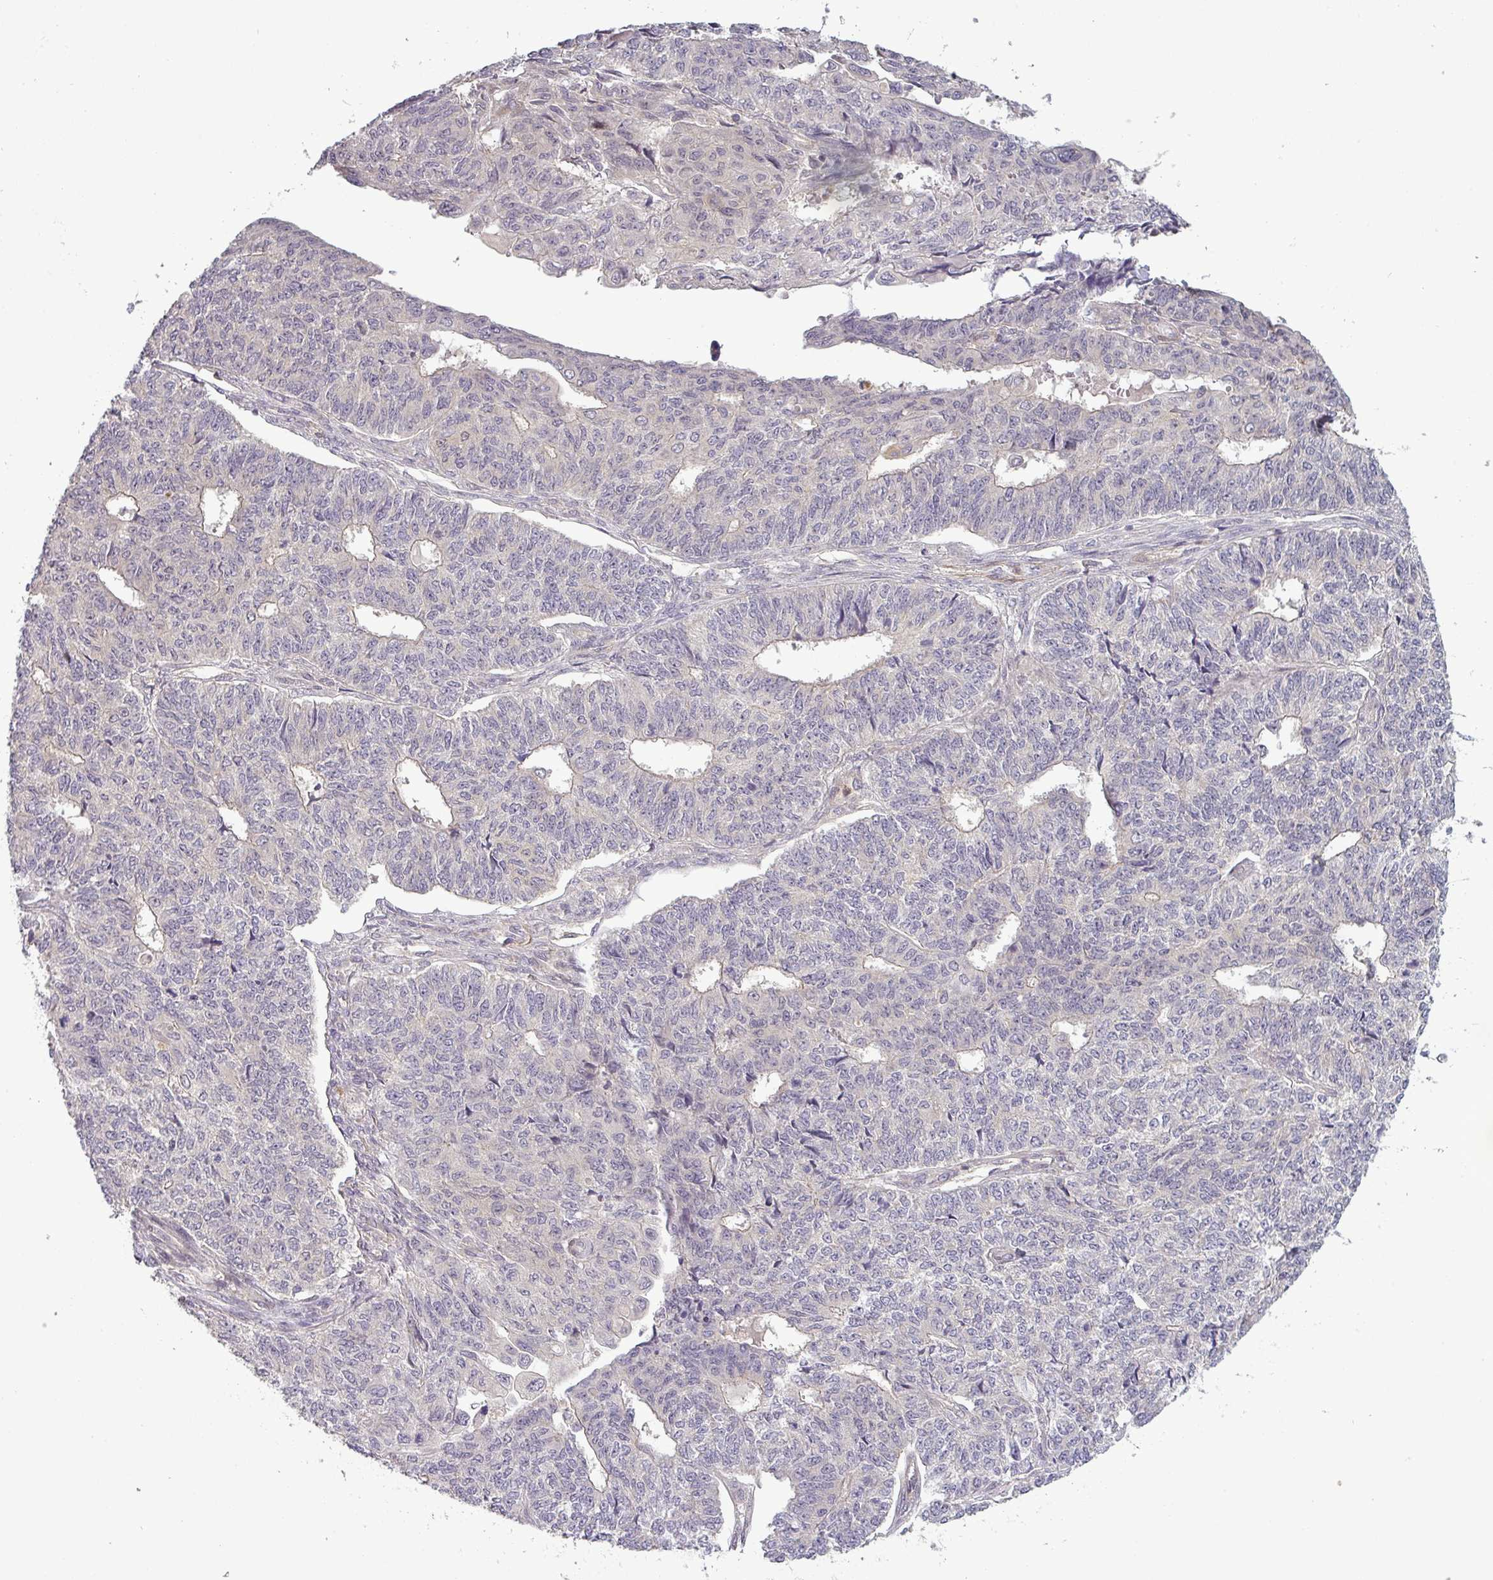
{"staining": {"intensity": "negative", "quantity": "none", "location": "none"}, "tissue": "endometrial cancer", "cell_type": "Tumor cells", "image_type": "cancer", "snomed": [{"axis": "morphology", "description": "Adenocarcinoma, NOS"}, {"axis": "topography", "description": "Endometrium"}], "caption": "High power microscopy histopathology image of an immunohistochemistry histopathology image of endometrial adenocarcinoma, revealing no significant positivity in tumor cells. Brightfield microscopy of immunohistochemistry (IHC) stained with DAB (3,3'-diaminobenzidine) (brown) and hematoxylin (blue), captured at high magnification.", "gene": "NIN", "patient": {"sex": "female", "age": 32}}